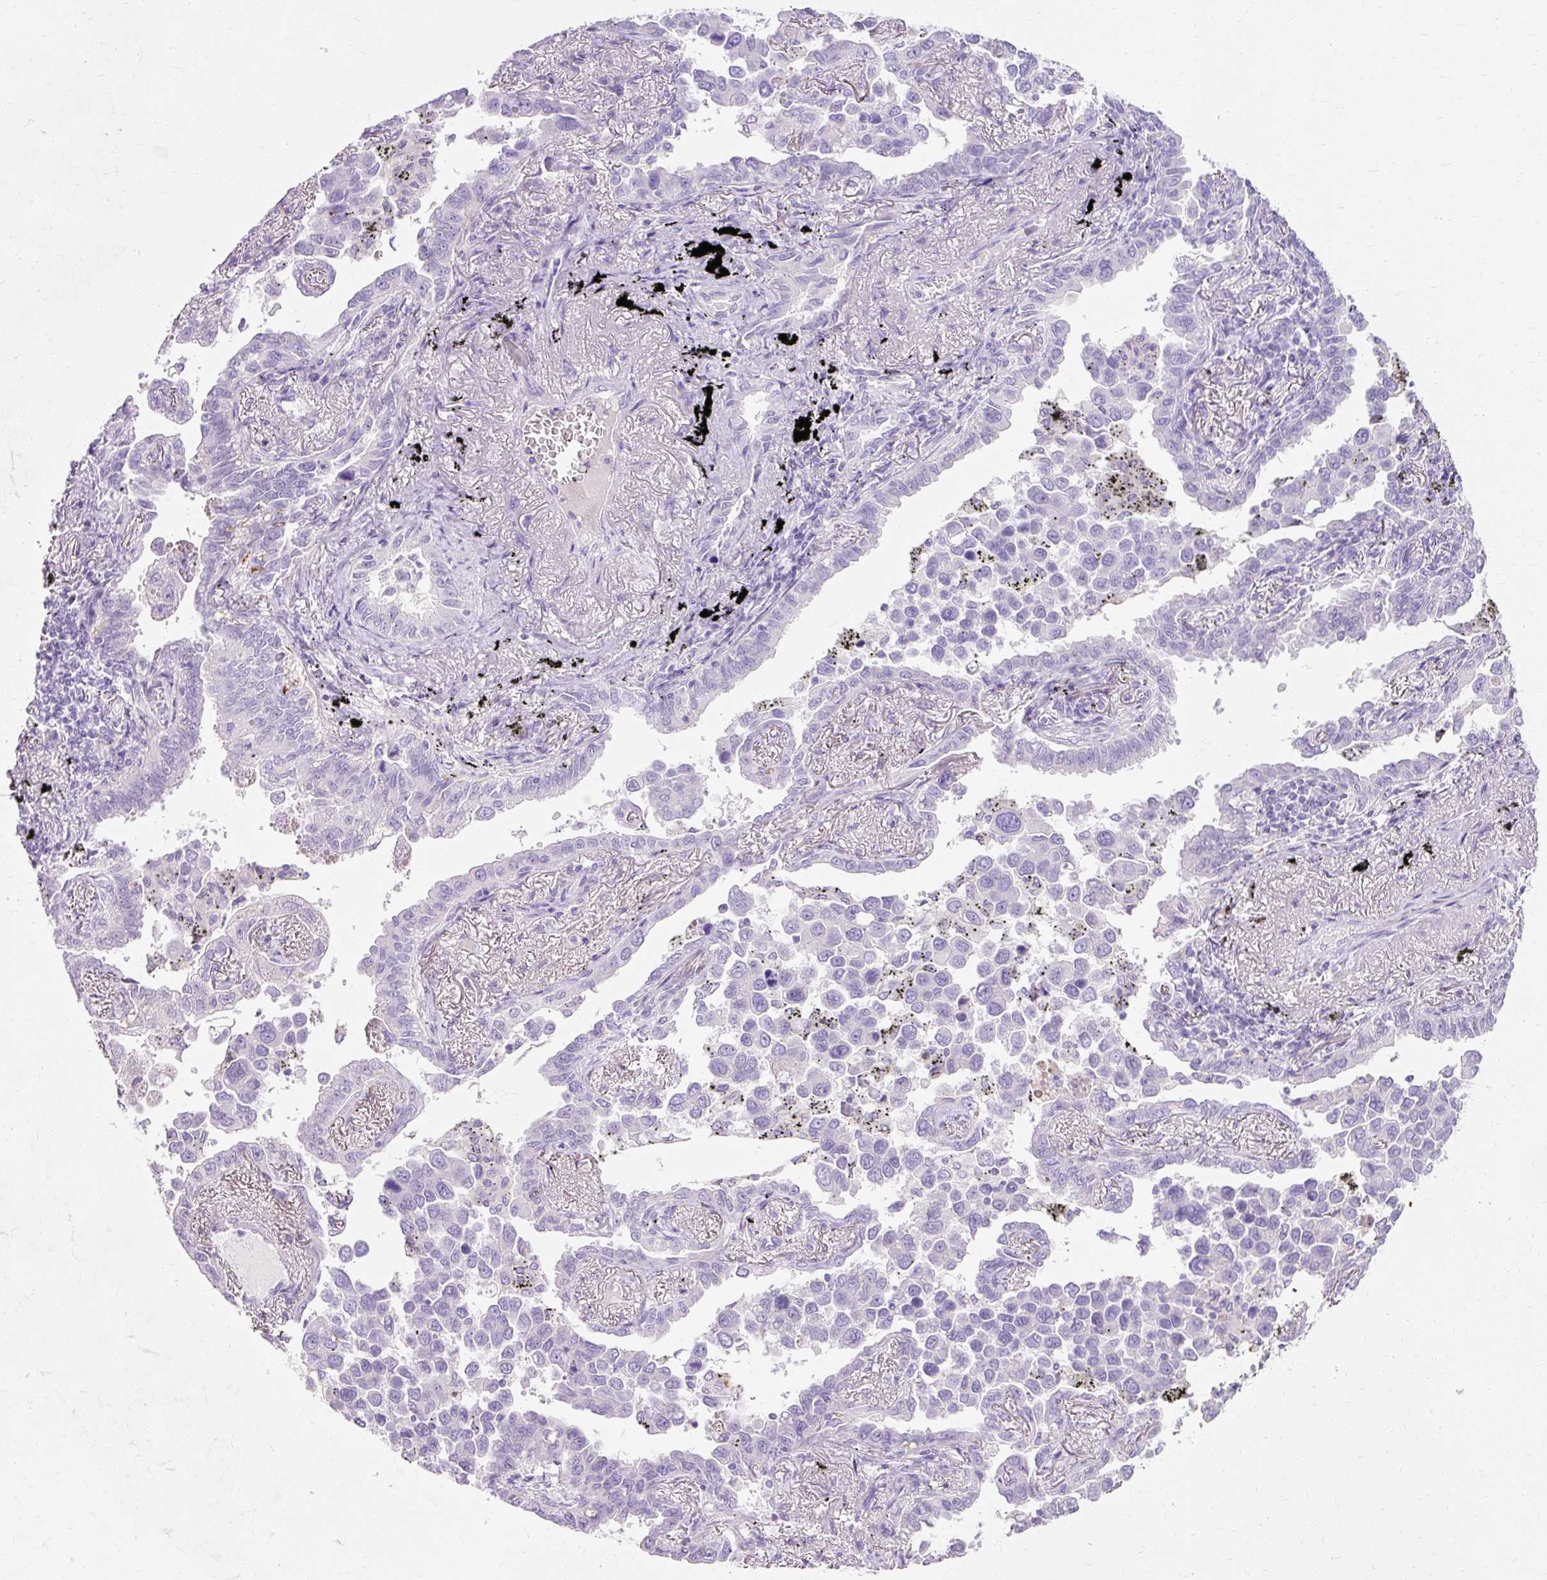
{"staining": {"intensity": "negative", "quantity": "none", "location": "none"}, "tissue": "lung cancer", "cell_type": "Tumor cells", "image_type": "cancer", "snomed": [{"axis": "morphology", "description": "Adenocarcinoma, NOS"}, {"axis": "topography", "description": "Lung"}], "caption": "Lung adenocarcinoma was stained to show a protein in brown. There is no significant positivity in tumor cells. (DAB (3,3'-diaminobenzidine) IHC, high magnification).", "gene": "CLDN25", "patient": {"sex": "male", "age": 67}}